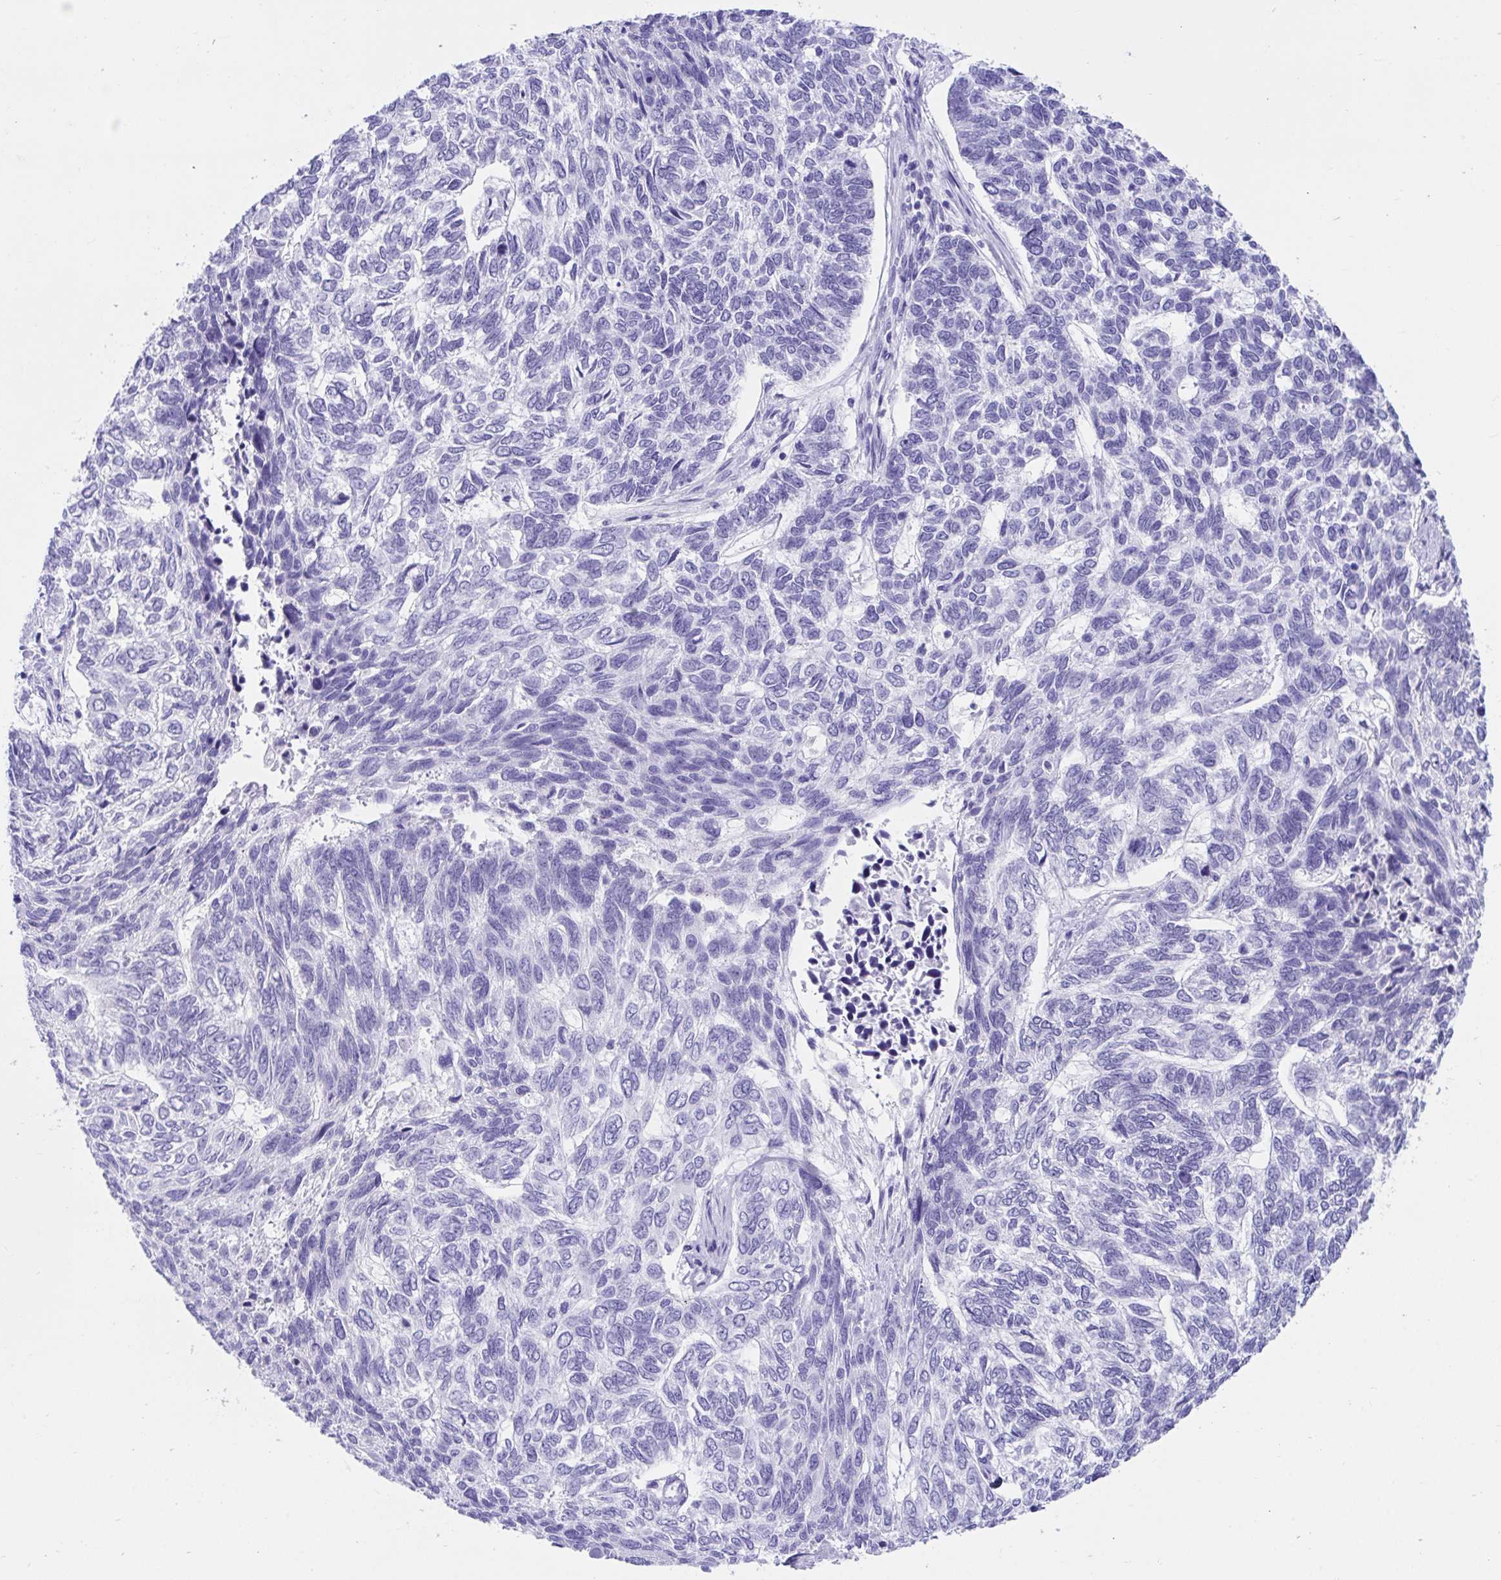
{"staining": {"intensity": "negative", "quantity": "none", "location": "none"}, "tissue": "skin cancer", "cell_type": "Tumor cells", "image_type": "cancer", "snomed": [{"axis": "morphology", "description": "Basal cell carcinoma"}, {"axis": "topography", "description": "Skin"}], "caption": "A high-resolution micrograph shows immunohistochemistry (IHC) staining of skin cancer (basal cell carcinoma), which exhibits no significant expression in tumor cells.", "gene": "TMEM35A", "patient": {"sex": "female", "age": 65}}